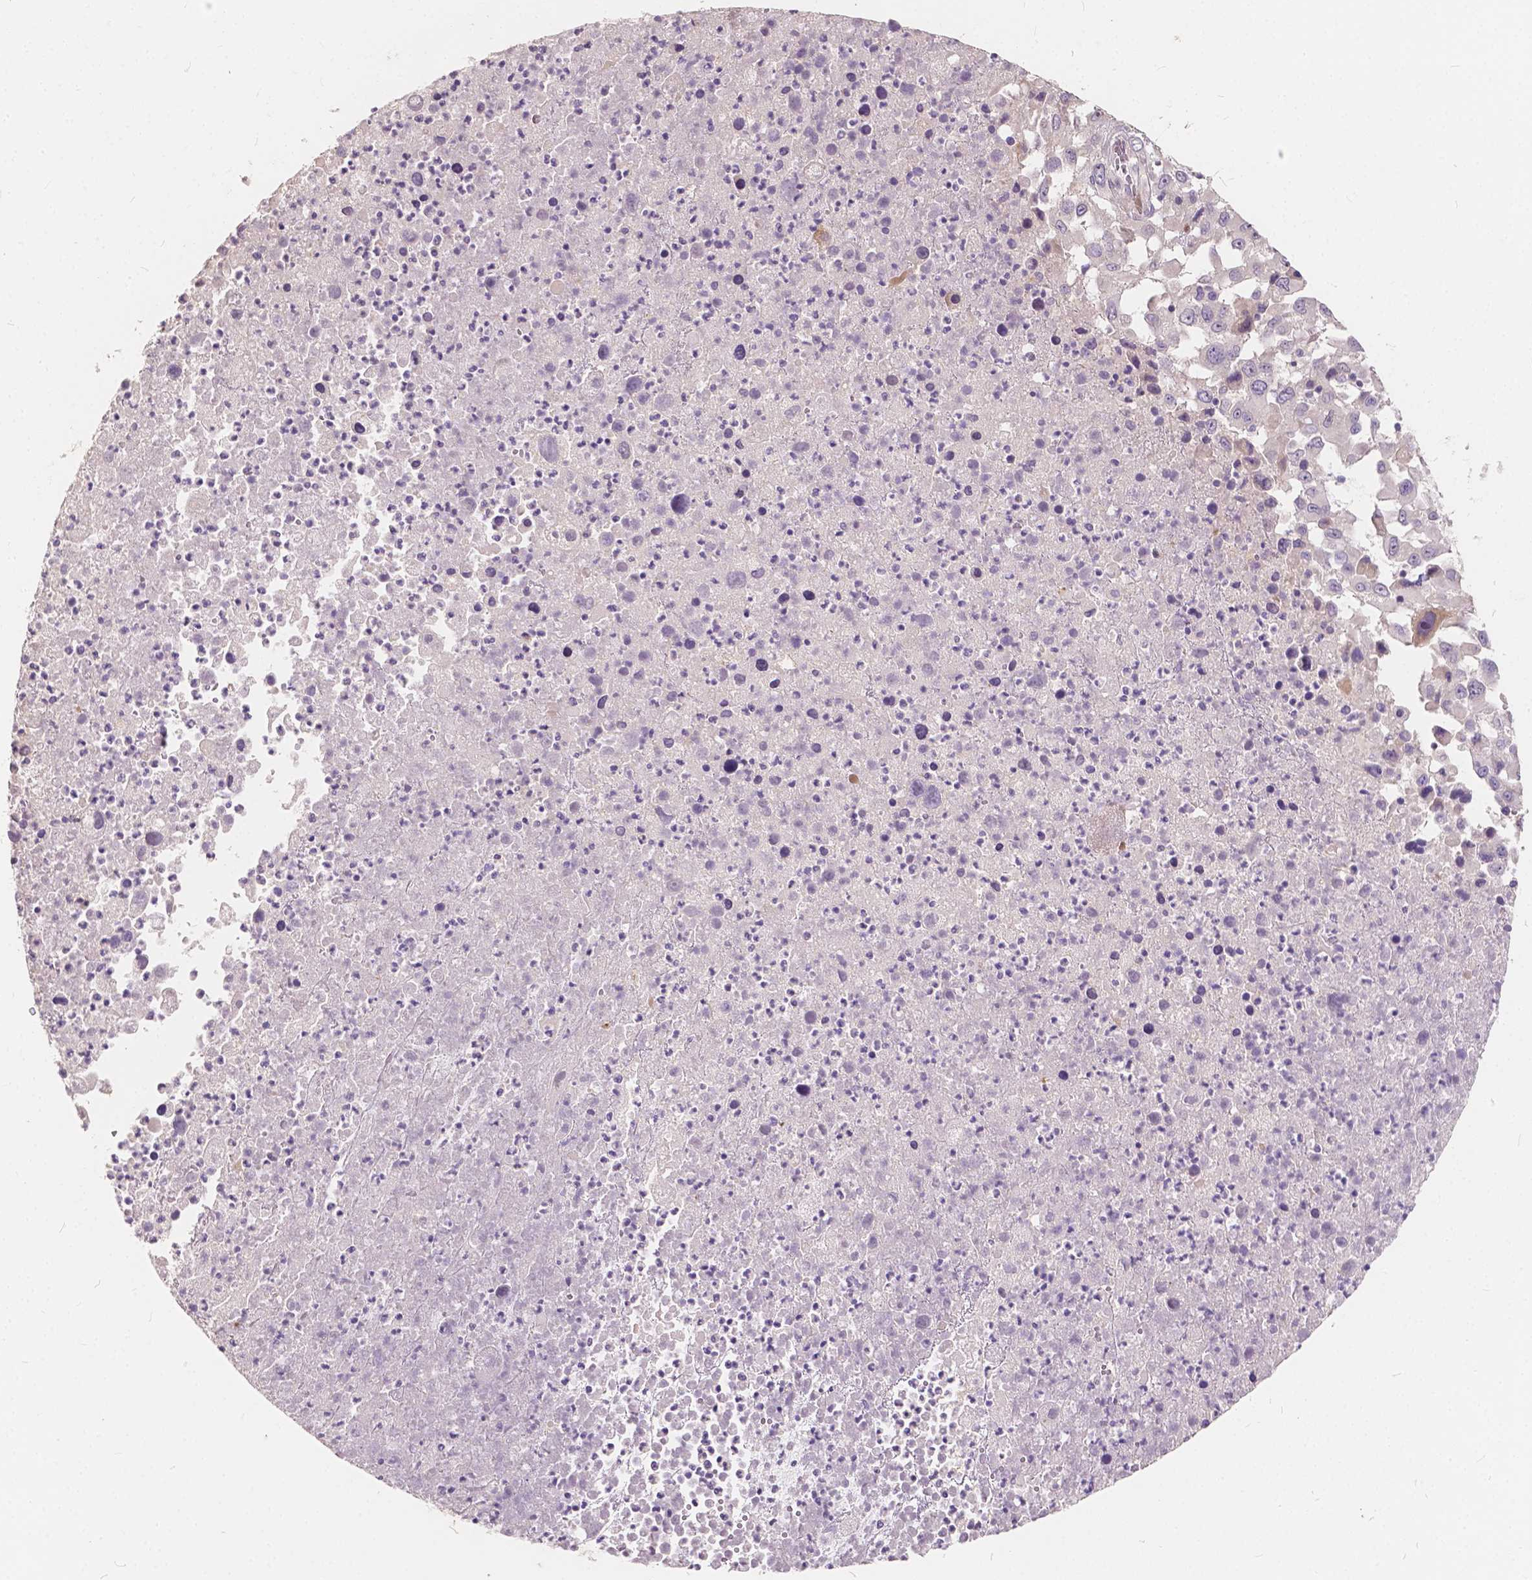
{"staining": {"intensity": "negative", "quantity": "none", "location": "none"}, "tissue": "melanoma", "cell_type": "Tumor cells", "image_type": "cancer", "snomed": [{"axis": "morphology", "description": "Malignant melanoma, Metastatic site"}, {"axis": "topography", "description": "Soft tissue"}], "caption": "High power microscopy photomicrograph of an IHC photomicrograph of melanoma, revealing no significant staining in tumor cells.", "gene": "SLC7A8", "patient": {"sex": "male", "age": 50}}